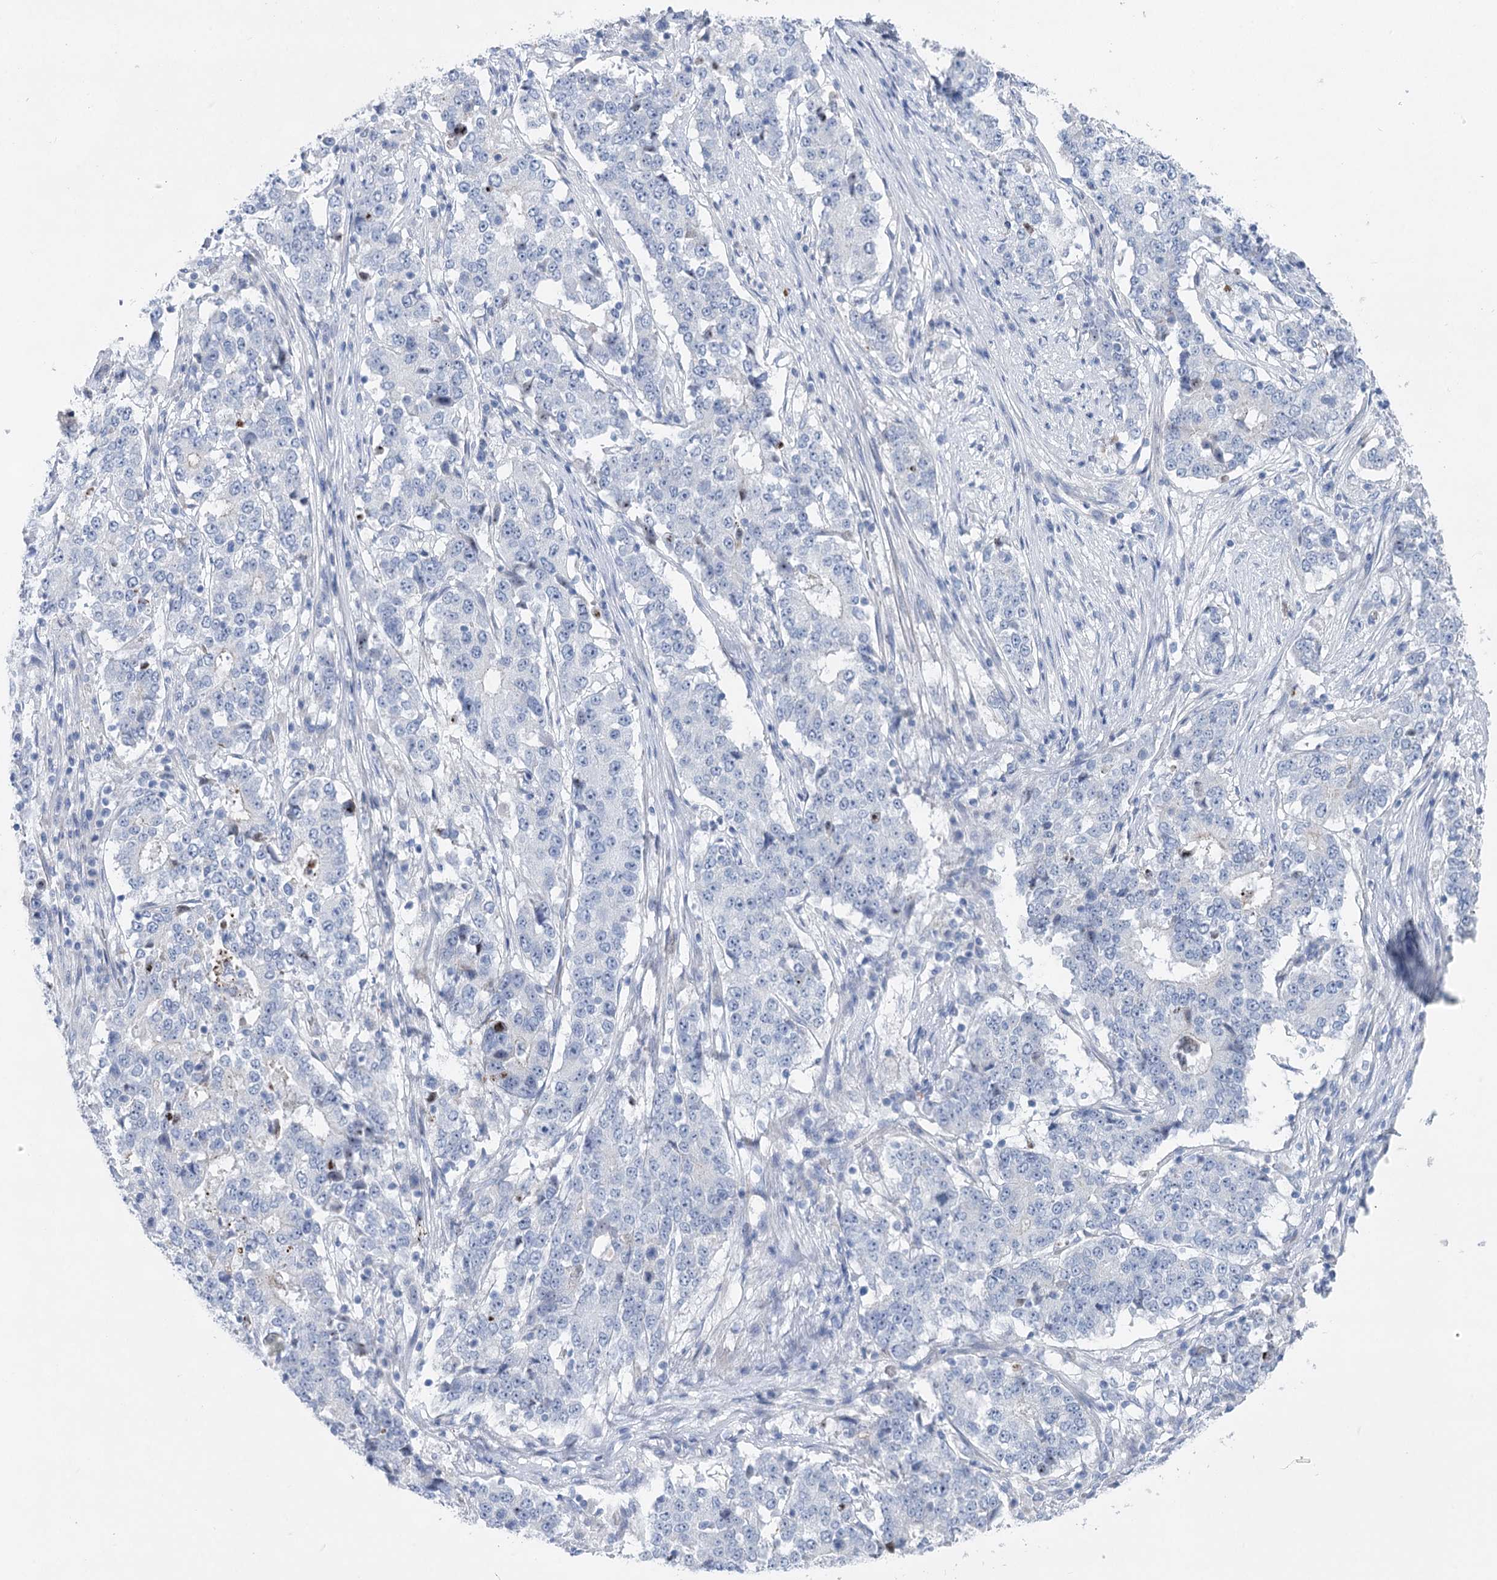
{"staining": {"intensity": "negative", "quantity": "none", "location": "none"}, "tissue": "stomach cancer", "cell_type": "Tumor cells", "image_type": "cancer", "snomed": [{"axis": "morphology", "description": "Adenocarcinoma, NOS"}, {"axis": "topography", "description": "Stomach"}], "caption": "Immunohistochemistry (IHC) of human stomach adenocarcinoma demonstrates no expression in tumor cells. (Brightfield microscopy of DAB (3,3'-diaminobenzidine) immunohistochemistry (IHC) at high magnification).", "gene": "WDR74", "patient": {"sex": "male", "age": 59}}